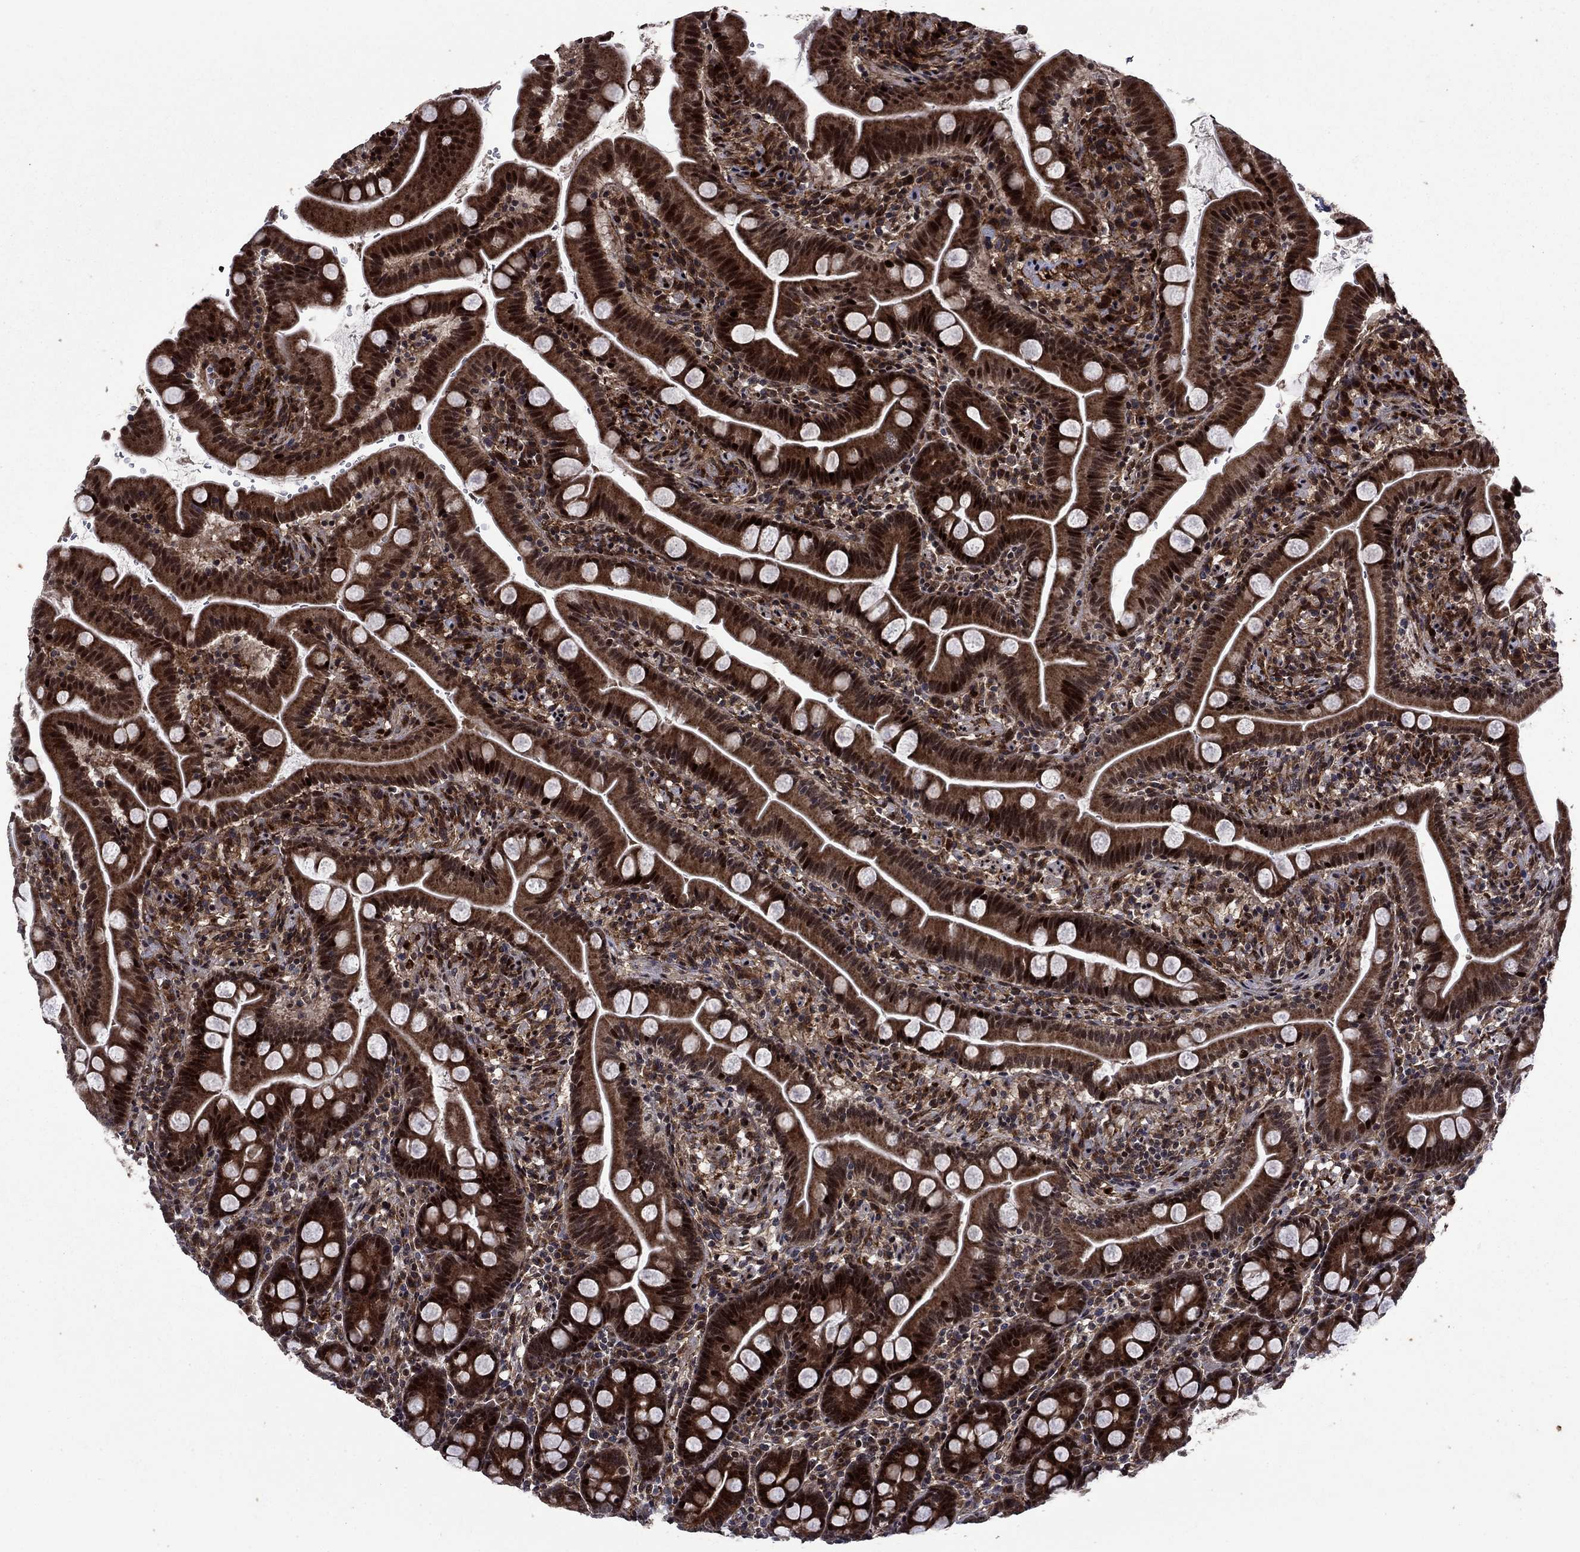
{"staining": {"intensity": "strong", "quantity": ">75%", "location": "cytoplasmic/membranous"}, "tissue": "small intestine", "cell_type": "Glandular cells", "image_type": "normal", "snomed": [{"axis": "morphology", "description": "Normal tissue, NOS"}, {"axis": "topography", "description": "Small intestine"}], "caption": "Immunohistochemistry staining of unremarkable small intestine, which demonstrates high levels of strong cytoplasmic/membranous expression in approximately >75% of glandular cells indicating strong cytoplasmic/membranous protein positivity. The staining was performed using DAB (3,3'-diaminobenzidine) (brown) for protein detection and nuclei were counterstained in hematoxylin (blue).", "gene": "AGTPBP1", "patient": {"sex": "female", "age": 44}}